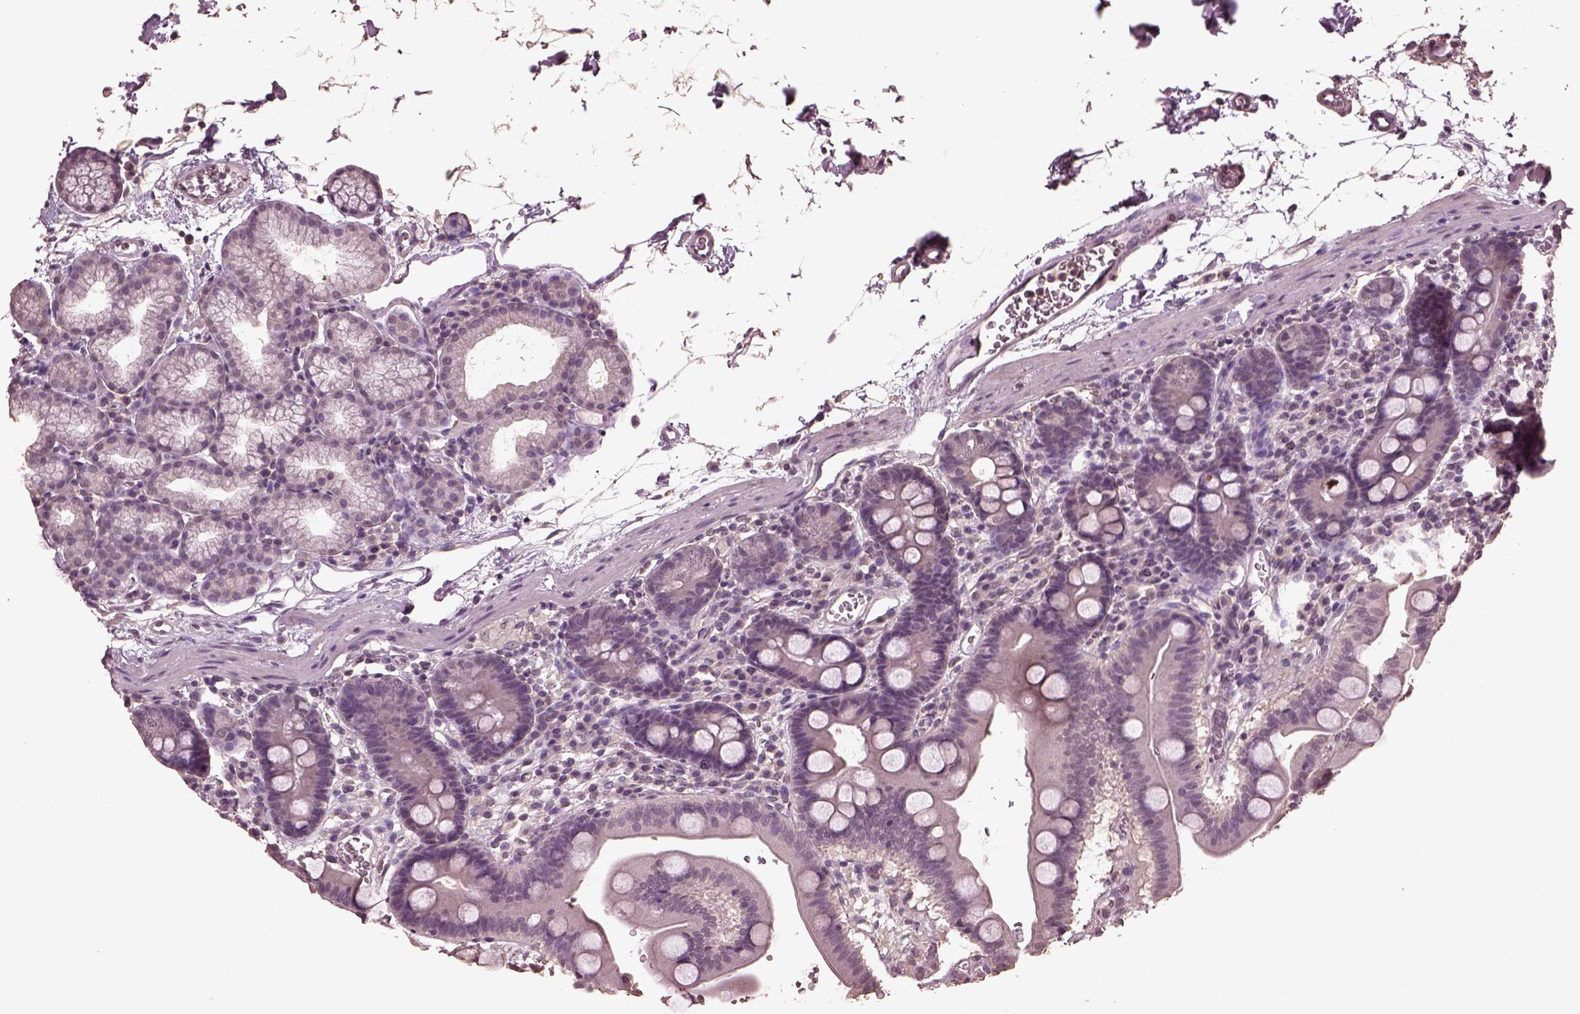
{"staining": {"intensity": "negative", "quantity": "none", "location": "none"}, "tissue": "duodenum", "cell_type": "Glandular cells", "image_type": "normal", "snomed": [{"axis": "morphology", "description": "Normal tissue, NOS"}, {"axis": "topography", "description": "Duodenum"}], "caption": "The immunohistochemistry image has no significant expression in glandular cells of duodenum.", "gene": "CPT1C", "patient": {"sex": "male", "age": 59}}